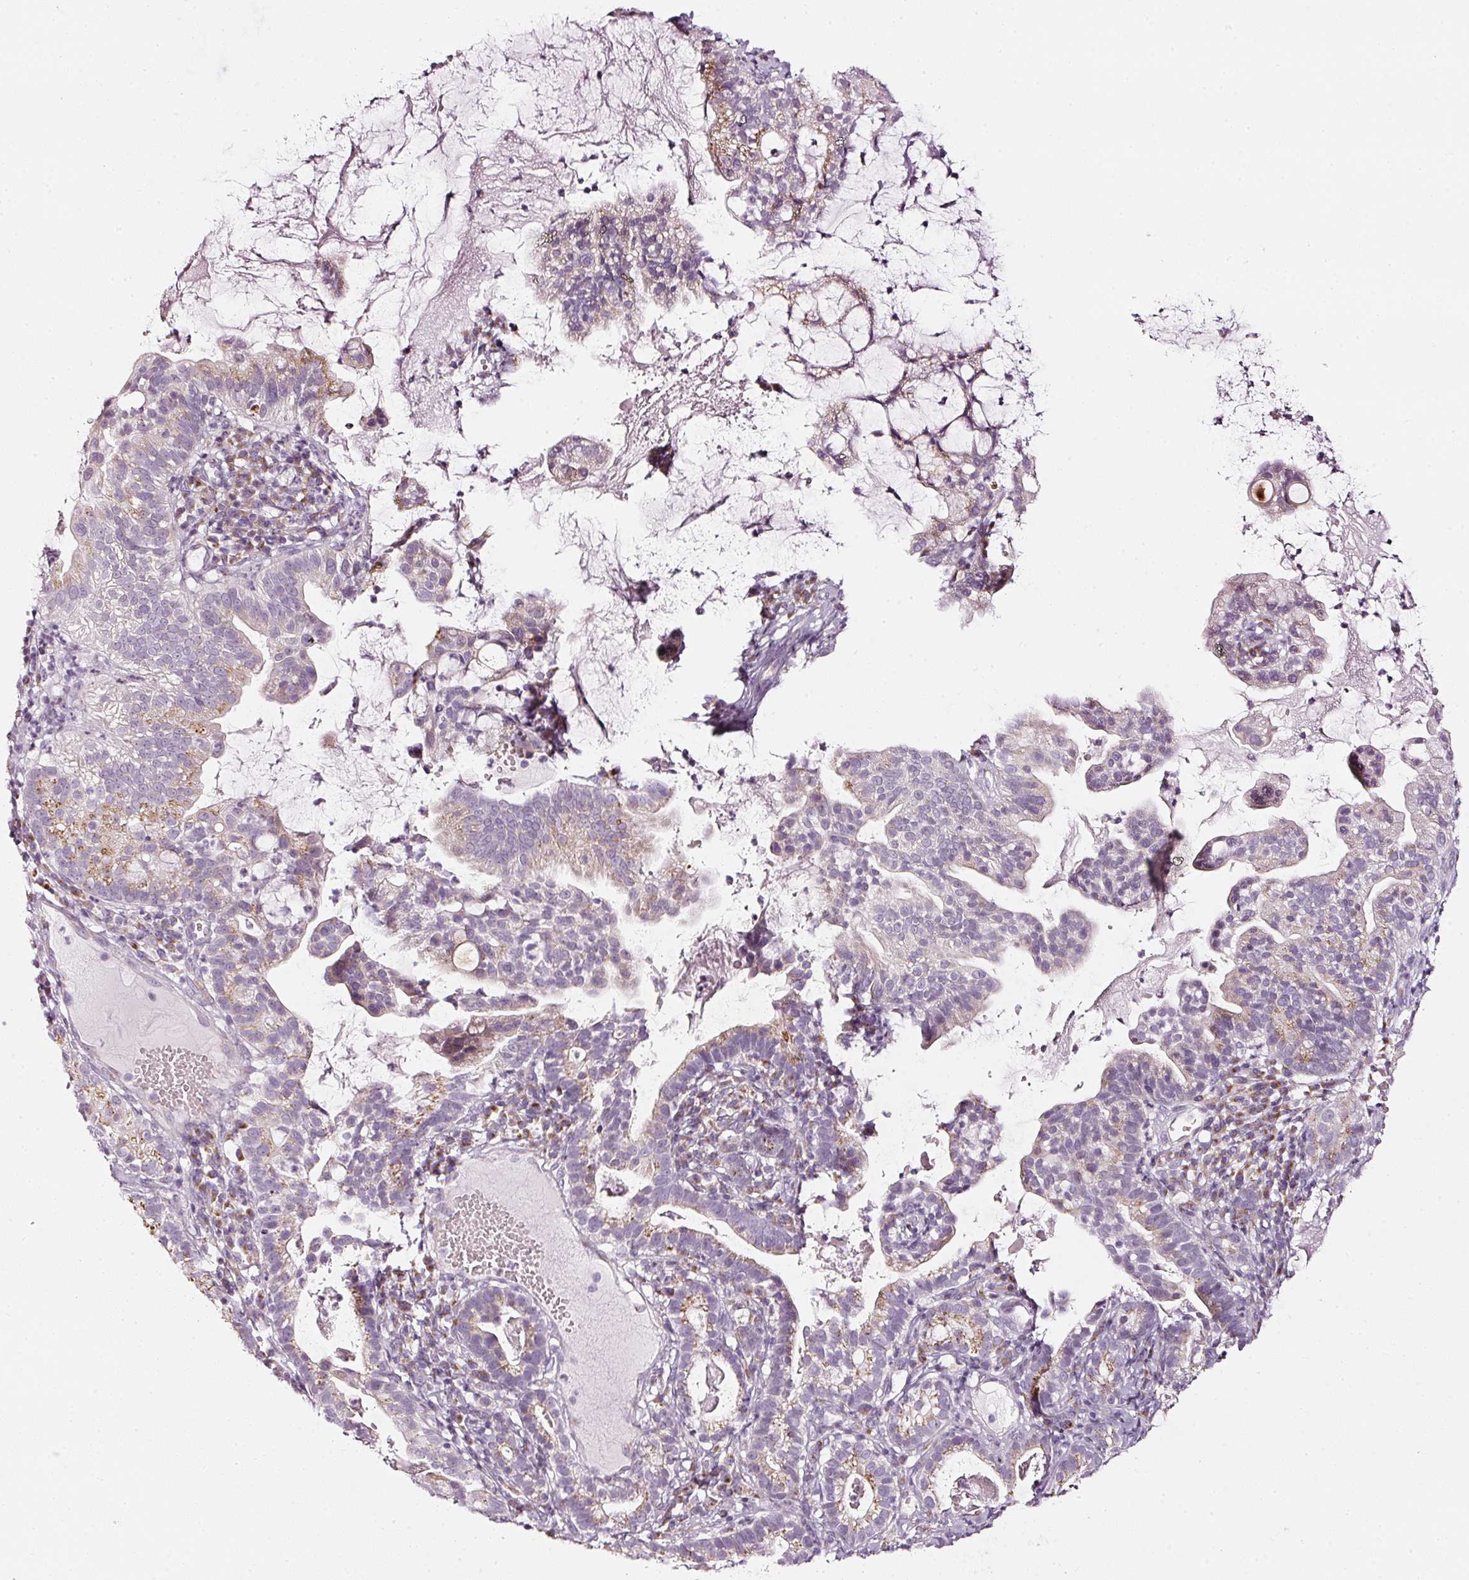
{"staining": {"intensity": "weak", "quantity": "<25%", "location": "cytoplasmic/membranous"}, "tissue": "cervical cancer", "cell_type": "Tumor cells", "image_type": "cancer", "snomed": [{"axis": "morphology", "description": "Adenocarcinoma, NOS"}, {"axis": "topography", "description": "Cervix"}], "caption": "Immunohistochemistry (IHC) photomicrograph of neoplastic tissue: human cervical adenocarcinoma stained with DAB displays no significant protein staining in tumor cells. (DAB (3,3'-diaminobenzidine) IHC visualized using brightfield microscopy, high magnification).", "gene": "SDF4", "patient": {"sex": "female", "age": 41}}